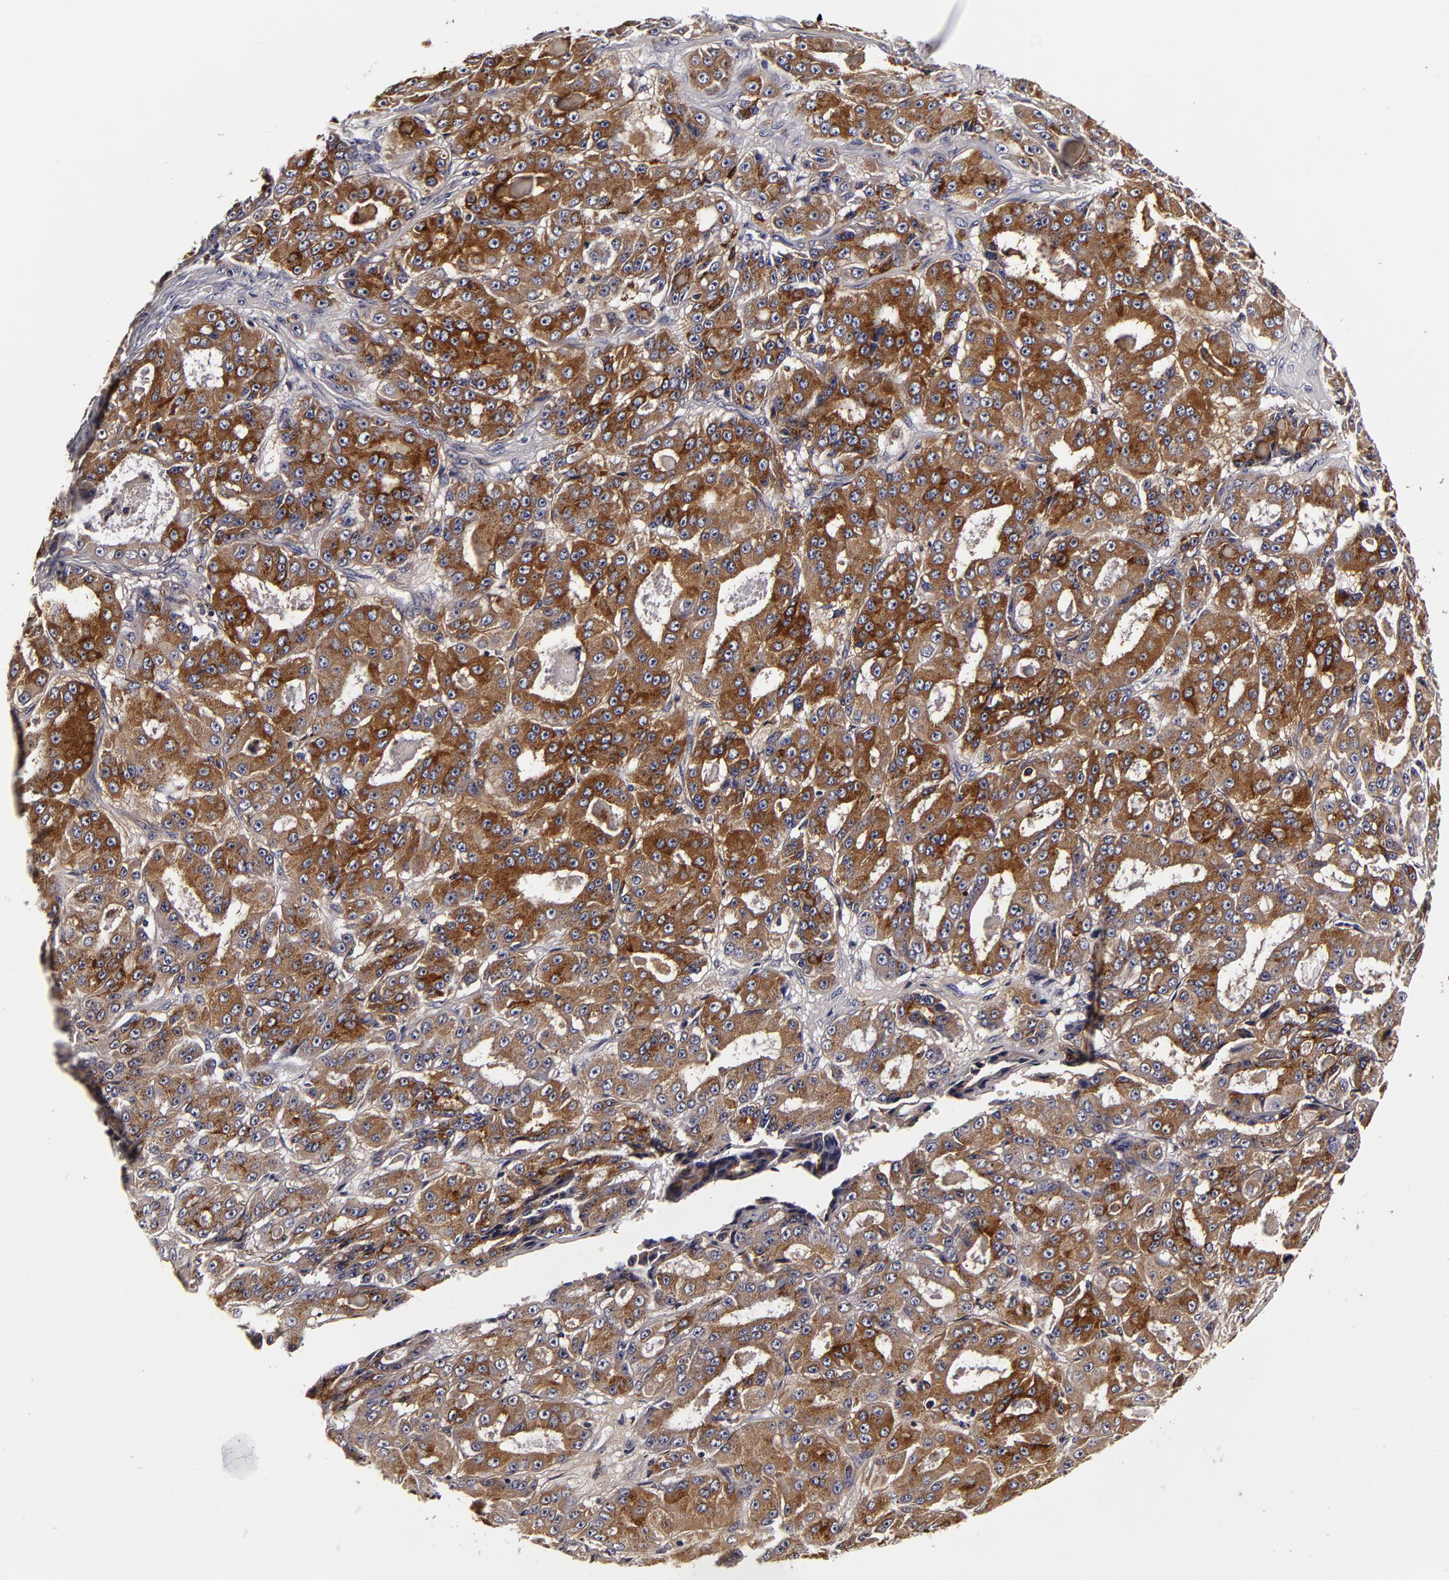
{"staining": {"intensity": "moderate", "quantity": "25%-75%", "location": "cytoplasmic/membranous"}, "tissue": "ovarian cancer", "cell_type": "Tumor cells", "image_type": "cancer", "snomed": [{"axis": "morphology", "description": "Carcinoma, endometroid"}, {"axis": "topography", "description": "Ovary"}], "caption": "This photomicrograph demonstrates immunohistochemistry staining of human endometroid carcinoma (ovarian), with medium moderate cytoplasmic/membranous positivity in about 25%-75% of tumor cells.", "gene": "LGALS3BP", "patient": {"sex": "female", "age": 61}}